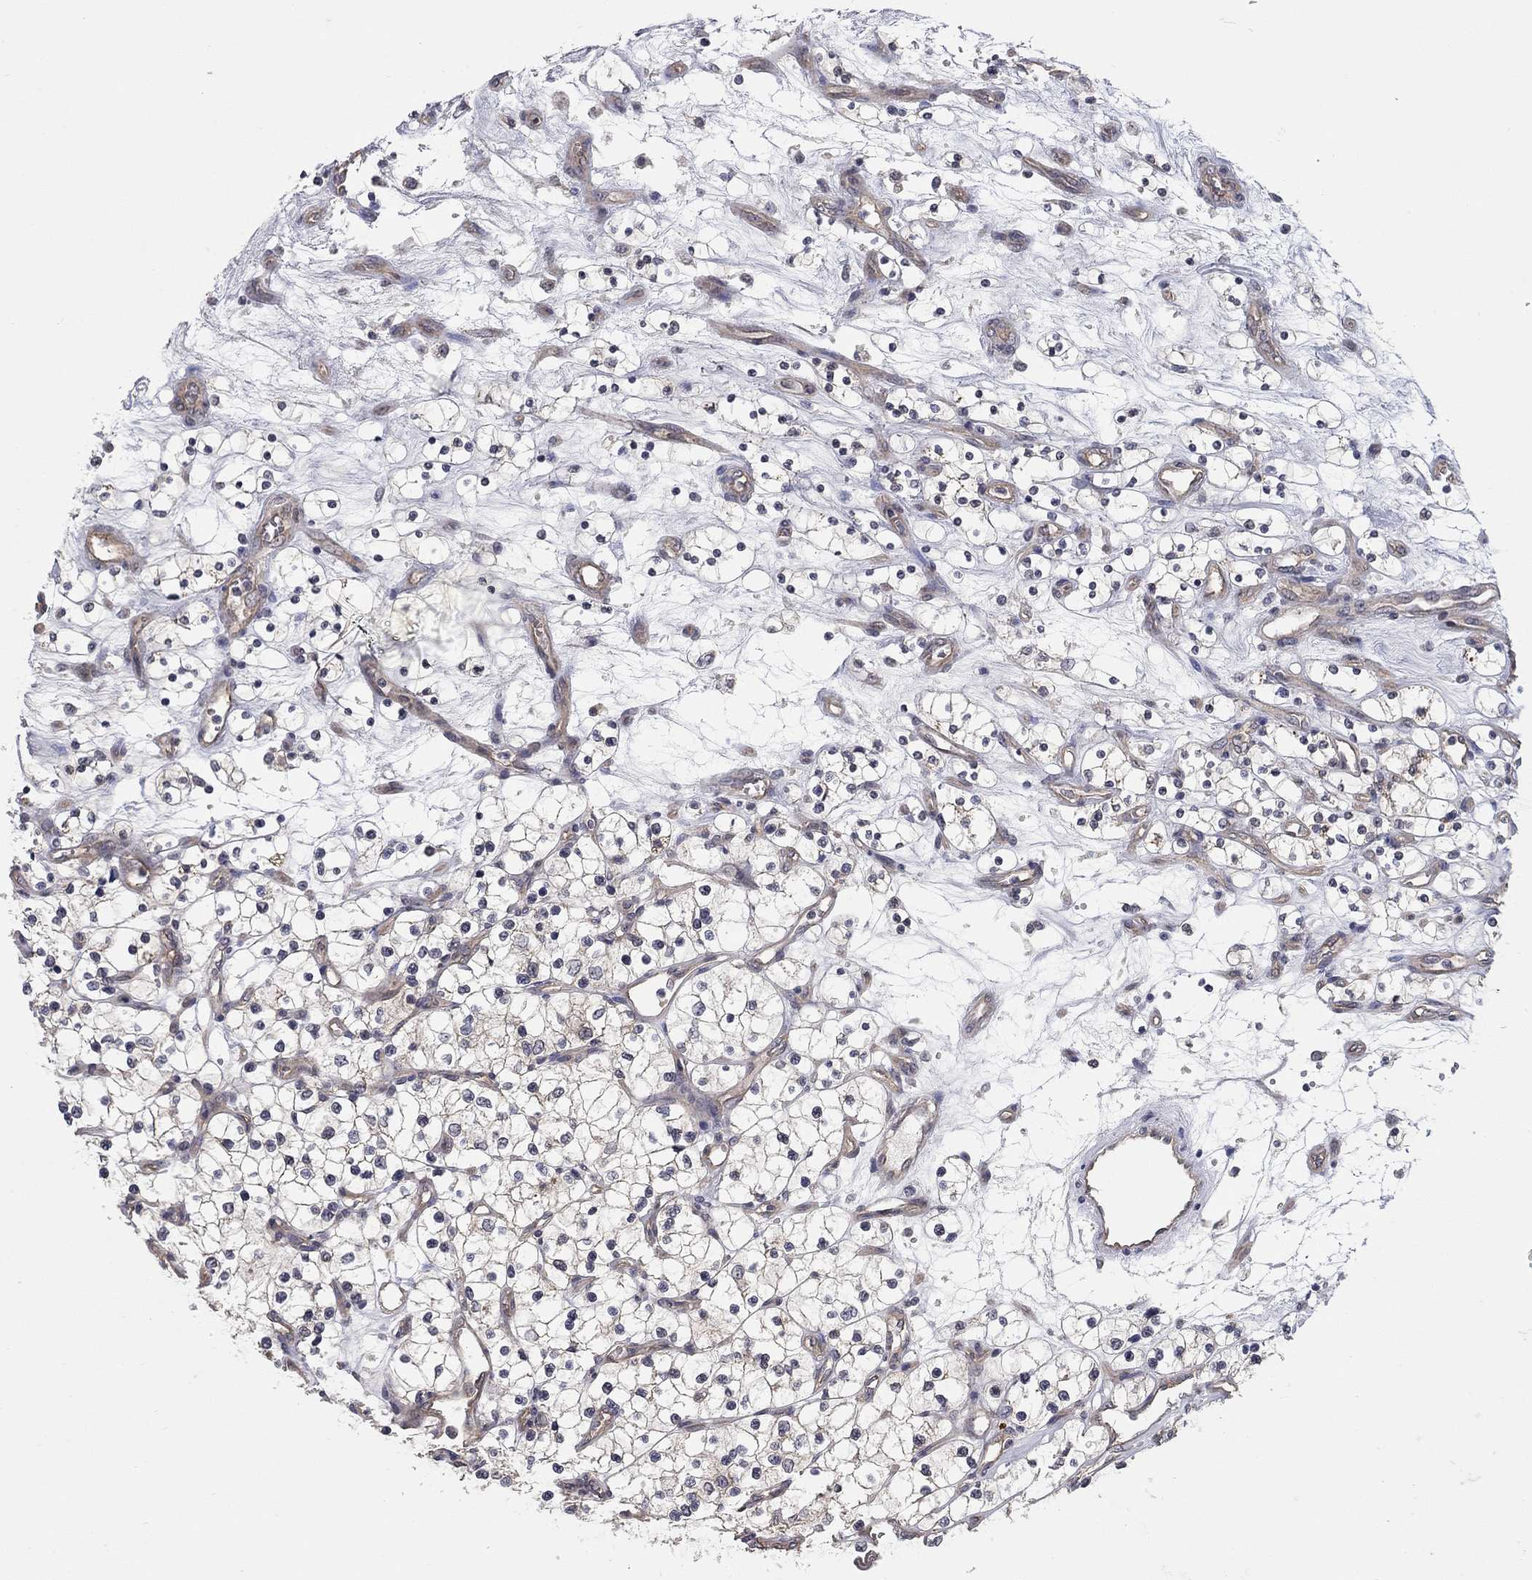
{"staining": {"intensity": "negative", "quantity": "none", "location": "none"}, "tissue": "renal cancer", "cell_type": "Tumor cells", "image_type": "cancer", "snomed": [{"axis": "morphology", "description": "Adenocarcinoma, NOS"}, {"axis": "topography", "description": "Kidney"}], "caption": "Immunohistochemical staining of renal cancer demonstrates no significant expression in tumor cells.", "gene": "WASF3", "patient": {"sex": "female", "age": 69}}